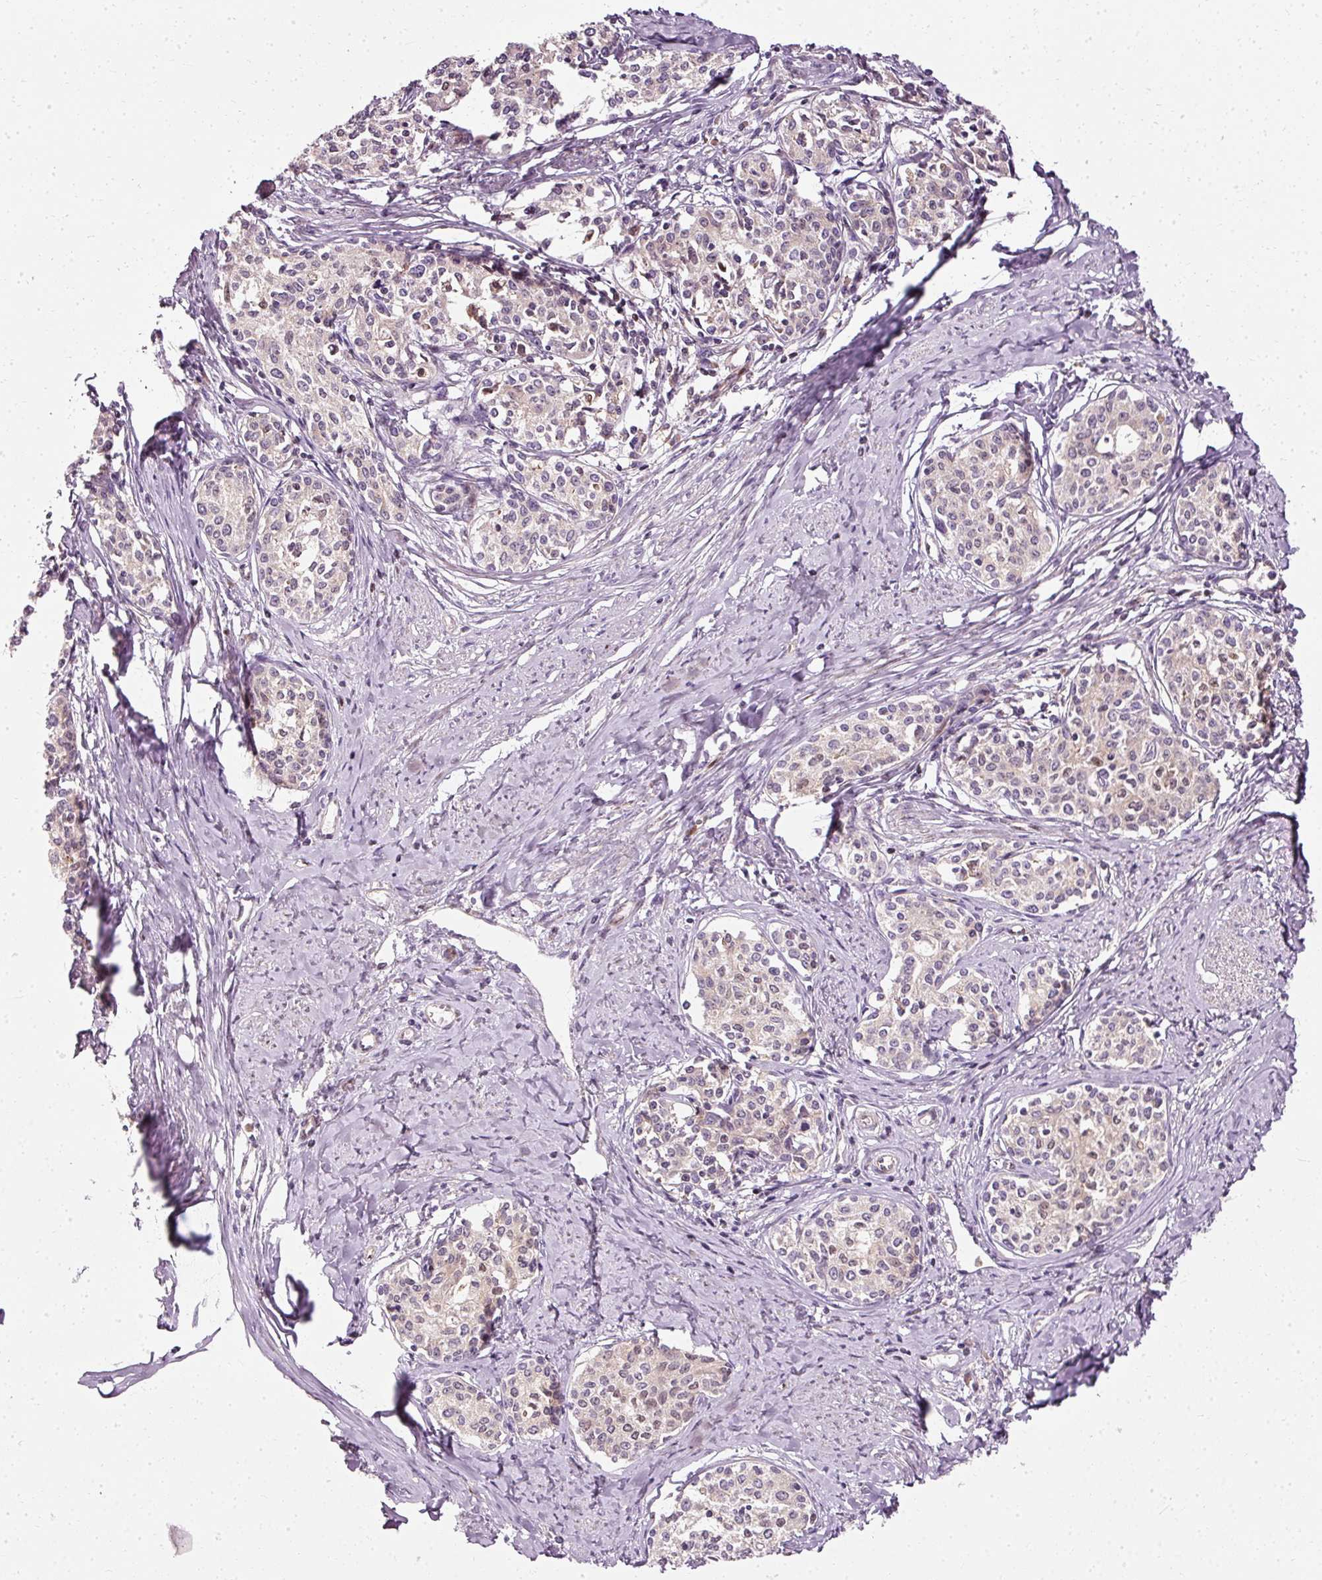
{"staining": {"intensity": "negative", "quantity": "none", "location": "none"}, "tissue": "cervical cancer", "cell_type": "Tumor cells", "image_type": "cancer", "snomed": [{"axis": "morphology", "description": "Squamous cell carcinoma, NOS"}, {"axis": "morphology", "description": "Adenocarcinoma, NOS"}, {"axis": "topography", "description": "Cervix"}], "caption": "DAB (3,3'-diaminobenzidine) immunohistochemical staining of squamous cell carcinoma (cervical) shows no significant positivity in tumor cells.", "gene": "NAPA", "patient": {"sex": "female", "age": 52}}